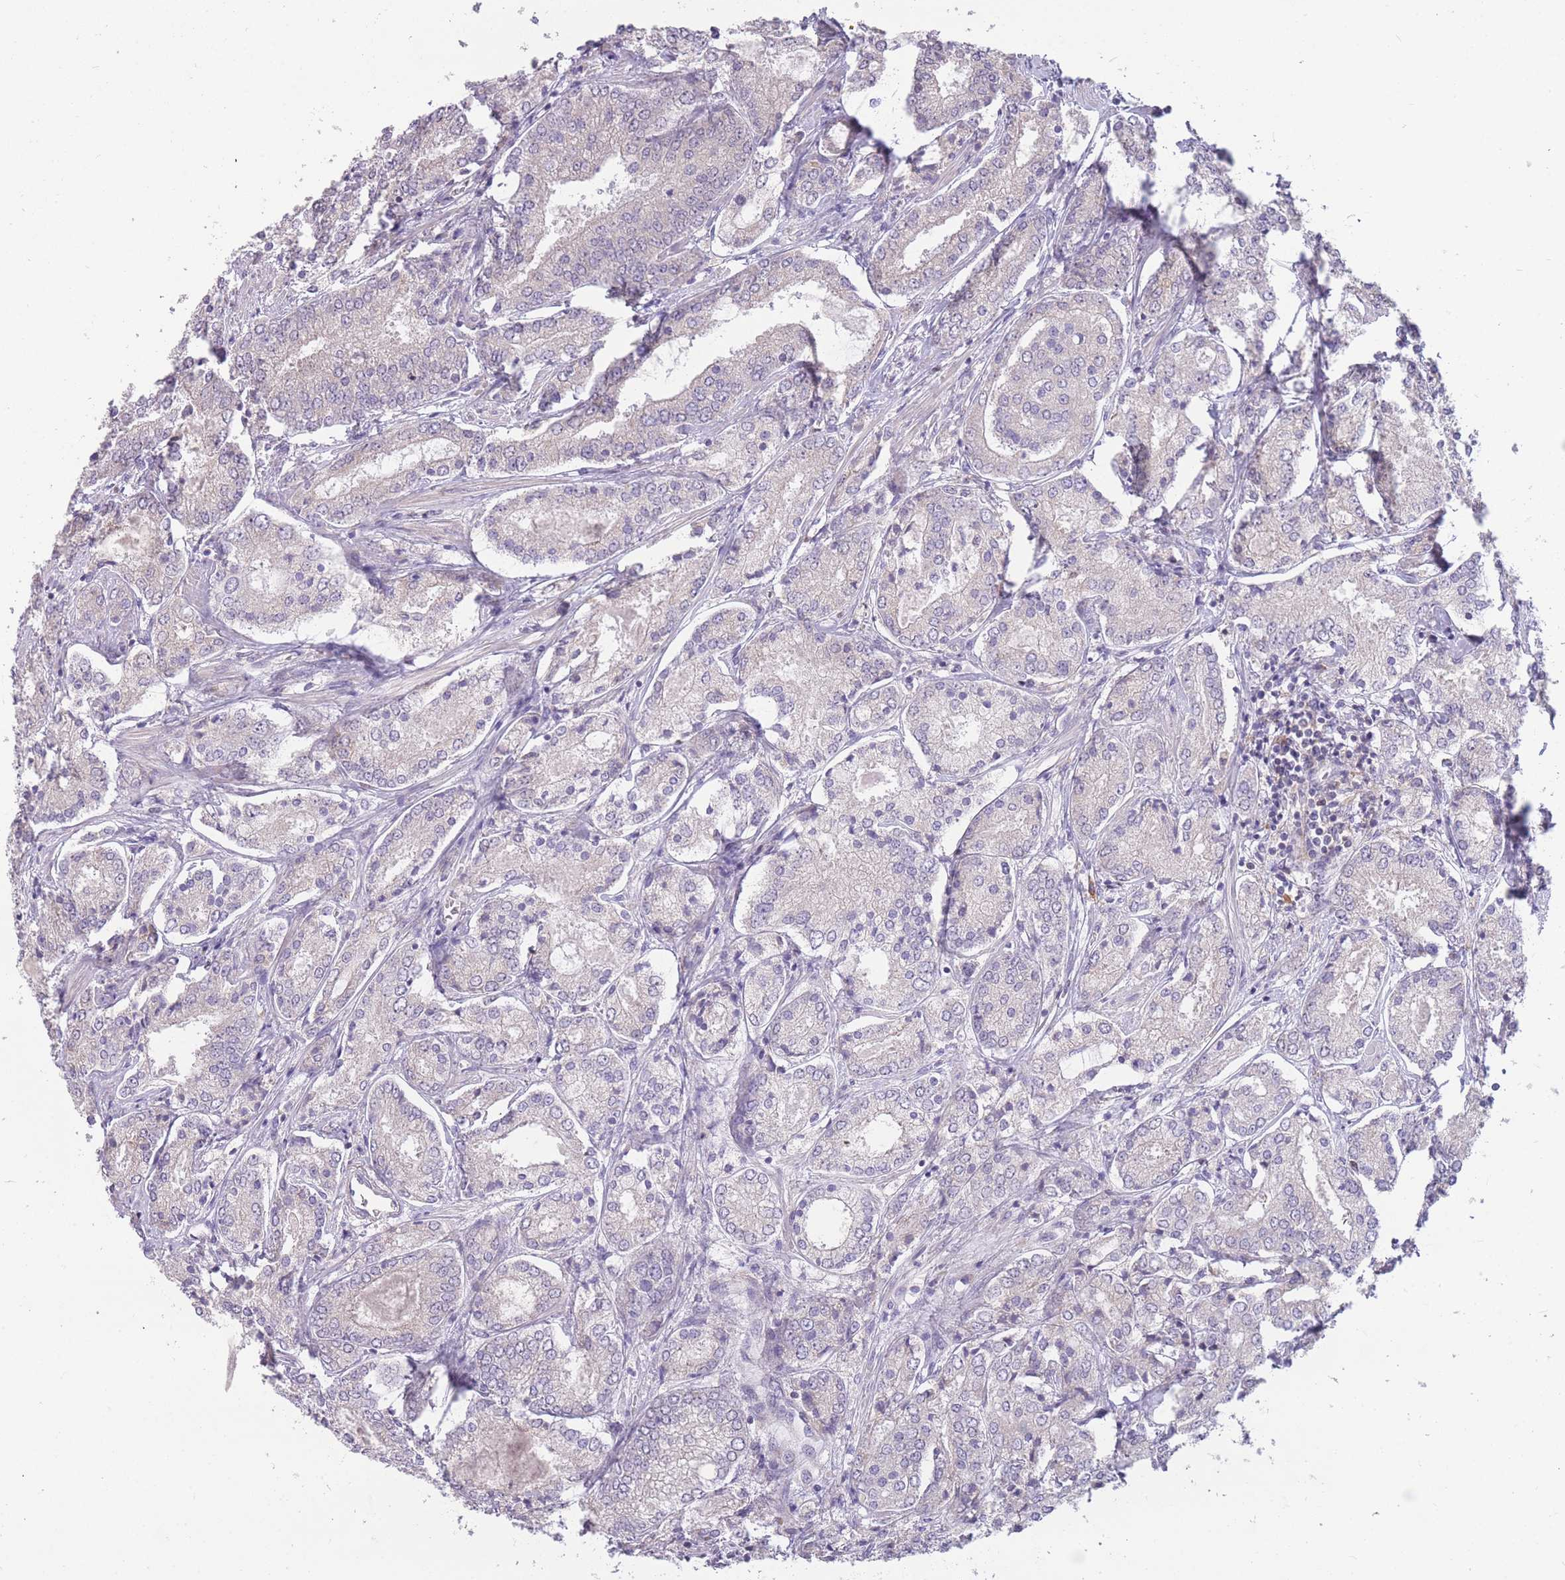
{"staining": {"intensity": "negative", "quantity": "none", "location": "none"}, "tissue": "prostate cancer", "cell_type": "Tumor cells", "image_type": "cancer", "snomed": [{"axis": "morphology", "description": "Adenocarcinoma, High grade"}, {"axis": "topography", "description": "Prostate"}], "caption": "IHC photomicrograph of neoplastic tissue: human prostate cancer (adenocarcinoma (high-grade)) stained with DAB shows no significant protein expression in tumor cells.", "gene": "TRAPPC5", "patient": {"sex": "male", "age": 63}}